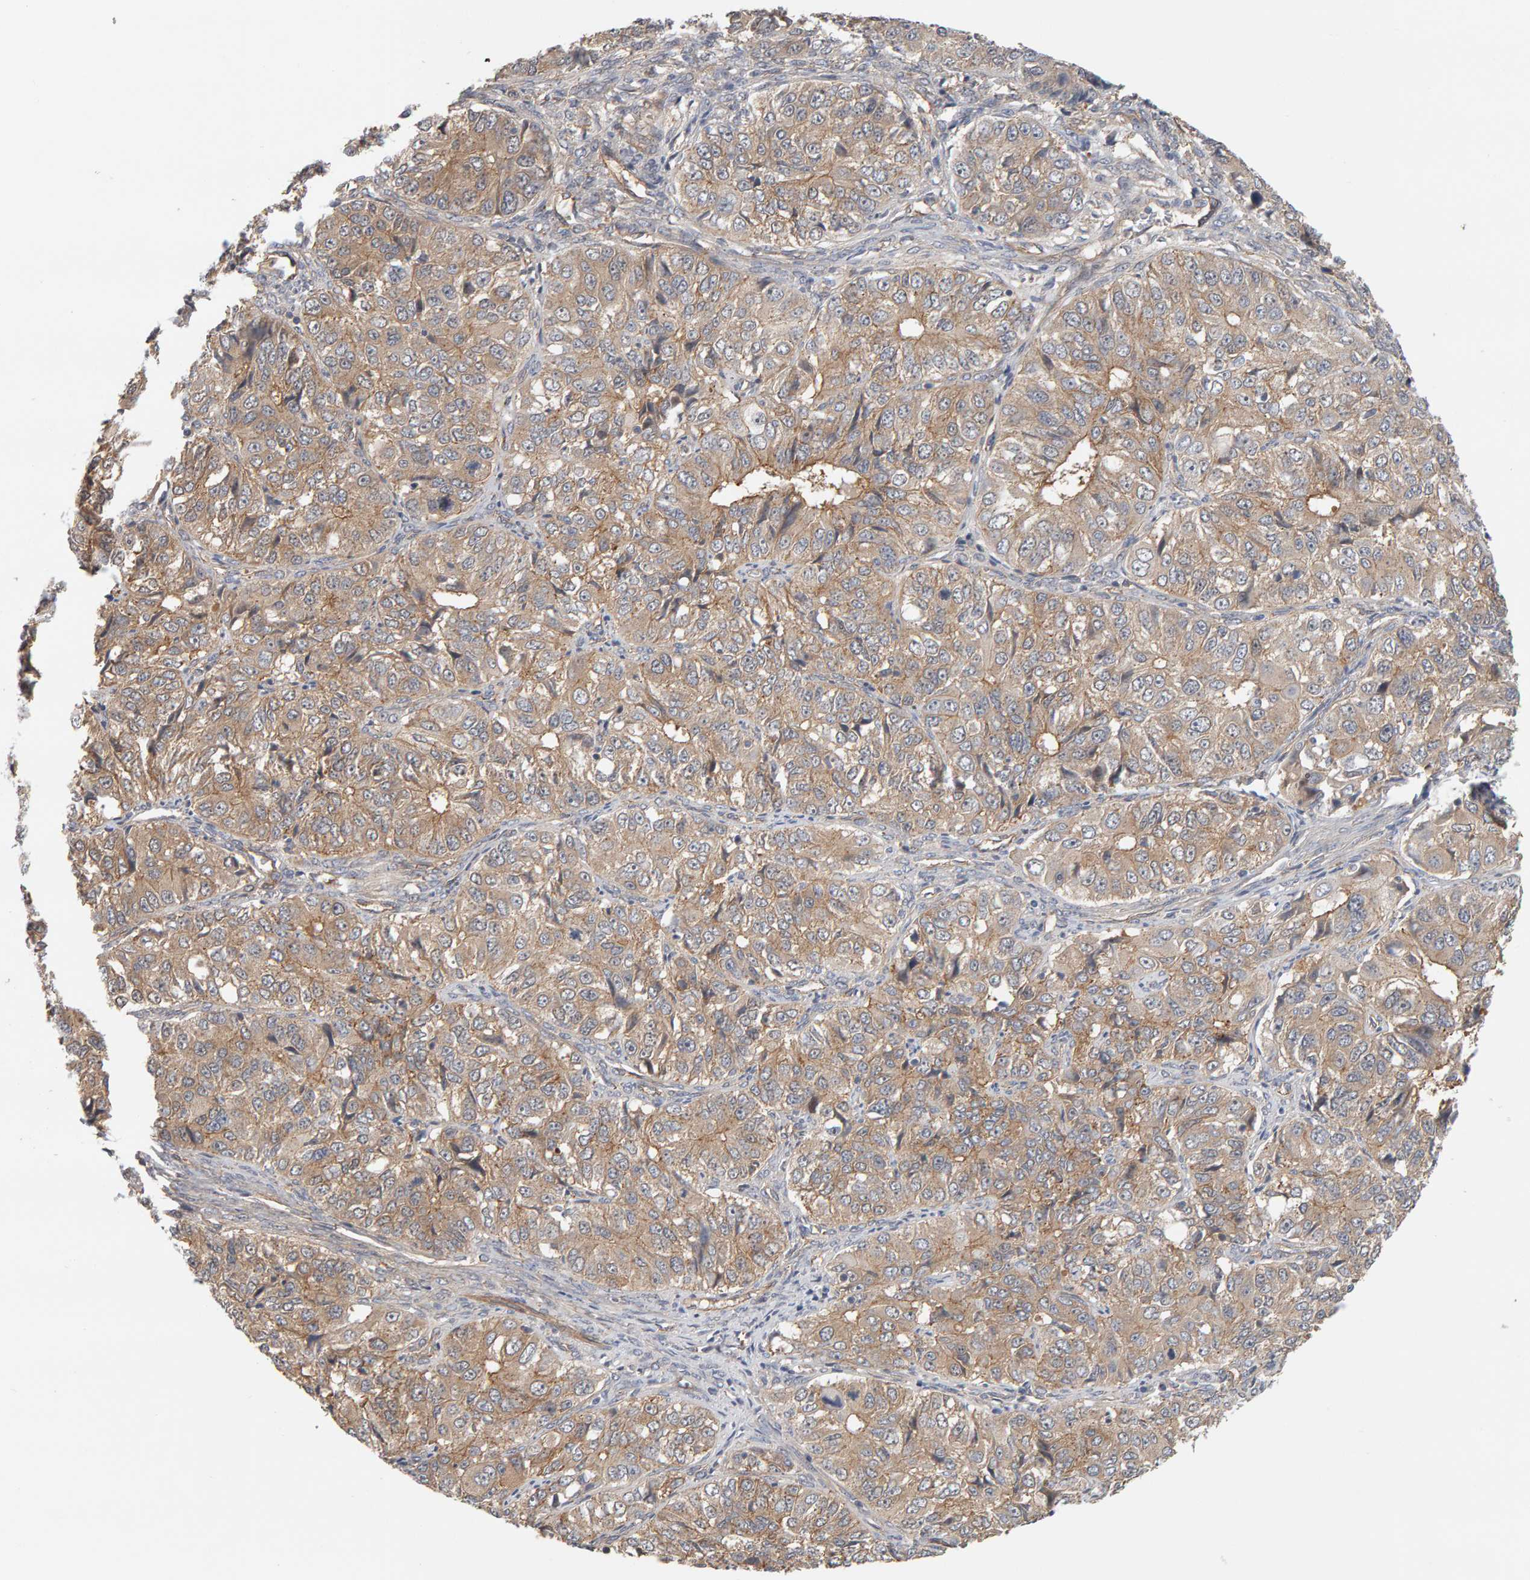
{"staining": {"intensity": "weak", "quantity": ">75%", "location": "cytoplasmic/membranous"}, "tissue": "ovarian cancer", "cell_type": "Tumor cells", "image_type": "cancer", "snomed": [{"axis": "morphology", "description": "Carcinoma, endometroid"}, {"axis": "topography", "description": "Ovary"}], "caption": "A brown stain highlights weak cytoplasmic/membranous positivity of a protein in endometroid carcinoma (ovarian) tumor cells. (brown staining indicates protein expression, while blue staining denotes nuclei).", "gene": "PPP1R16A", "patient": {"sex": "female", "age": 51}}